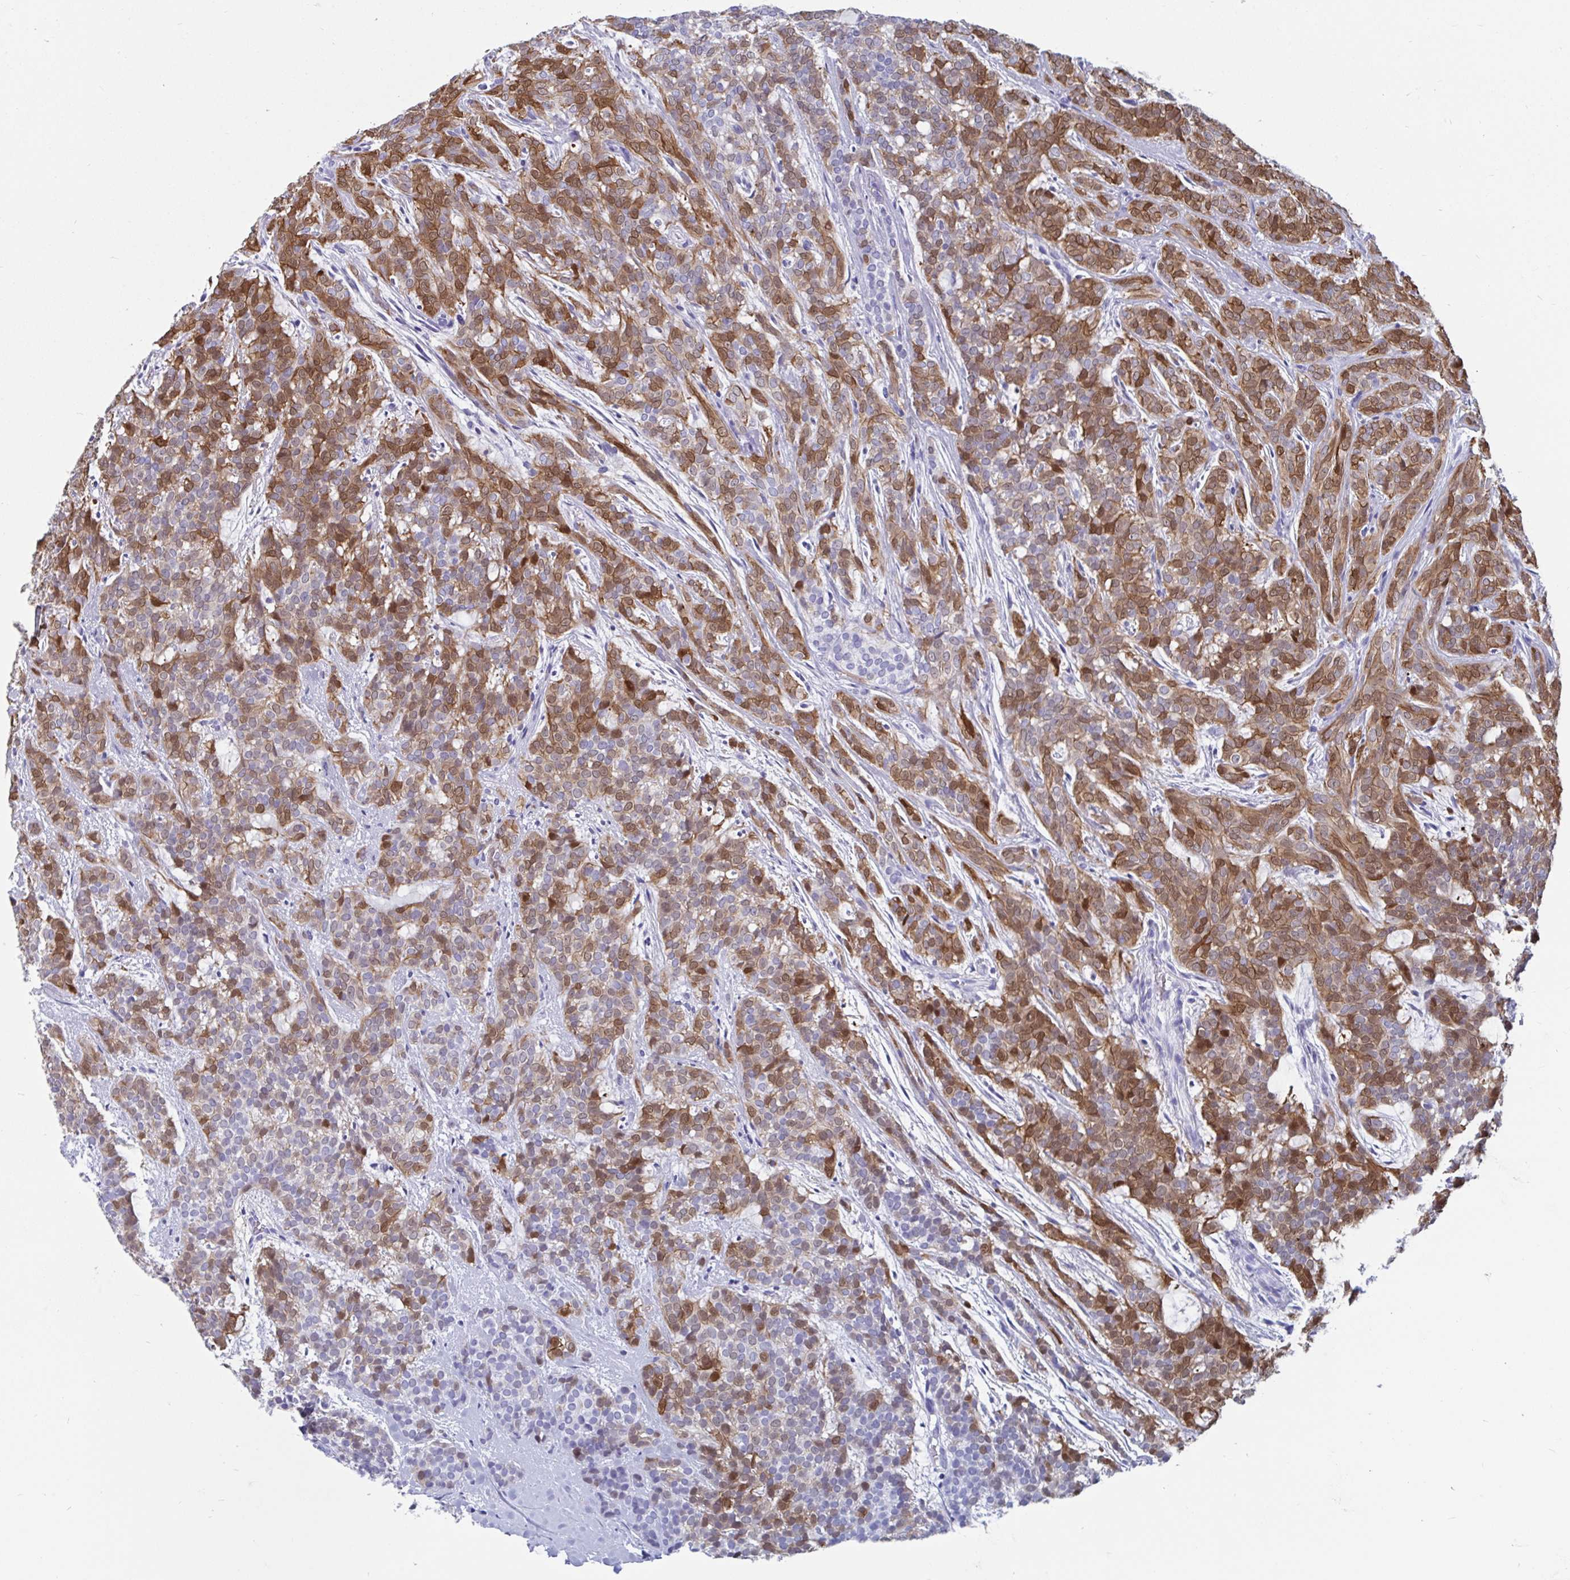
{"staining": {"intensity": "moderate", "quantity": "25%-75%", "location": "cytoplasmic/membranous,nuclear"}, "tissue": "head and neck cancer", "cell_type": "Tumor cells", "image_type": "cancer", "snomed": [{"axis": "morphology", "description": "Normal tissue, NOS"}, {"axis": "morphology", "description": "Adenocarcinoma, NOS"}, {"axis": "topography", "description": "Oral tissue"}, {"axis": "topography", "description": "Head-Neck"}], "caption": "Protein analysis of head and neck cancer (adenocarcinoma) tissue reveals moderate cytoplasmic/membranous and nuclear positivity in approximately 25%-75% of tumor cells.", "gene": "GKN2", "patient": {"sex": "female", "age": 57}}